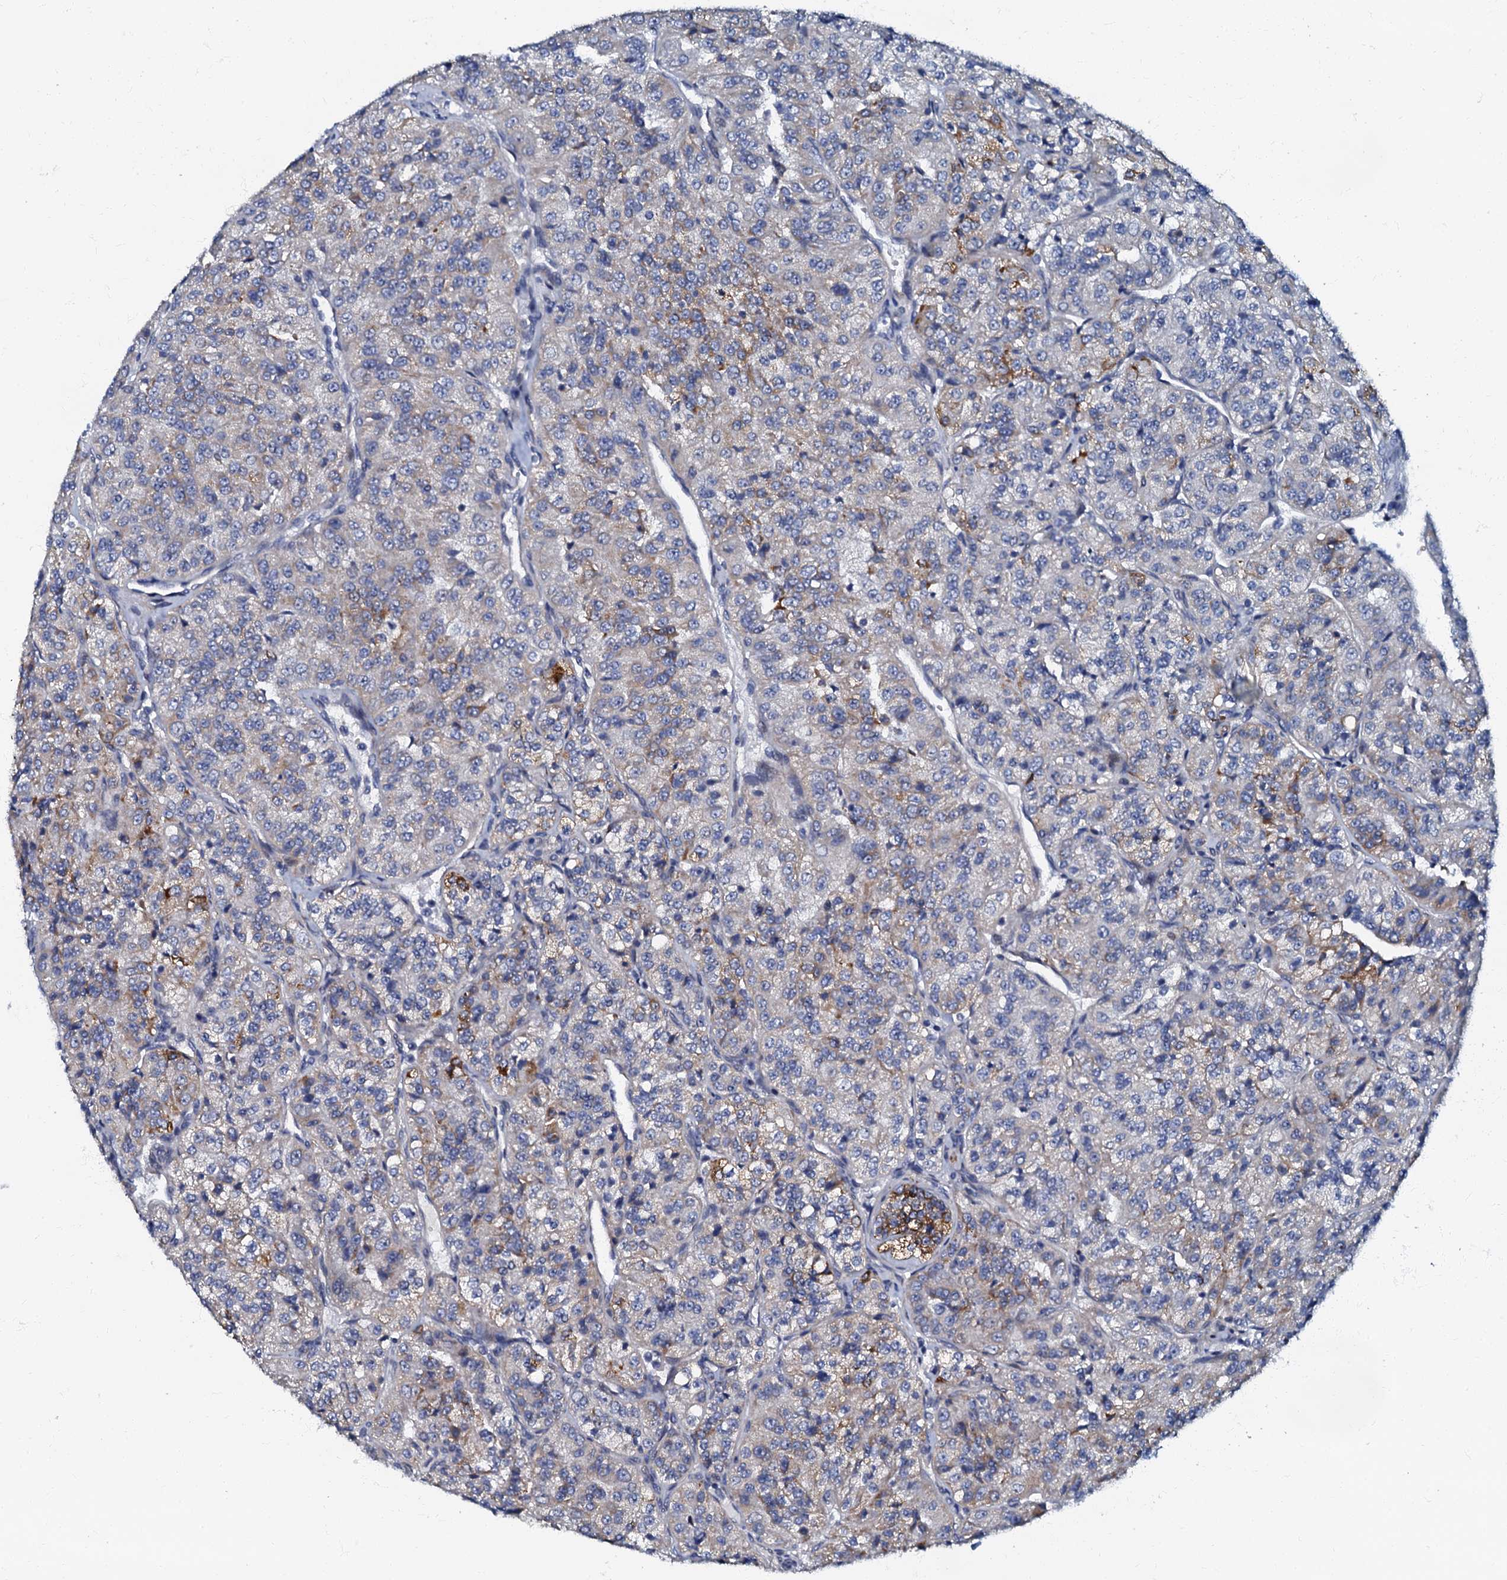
{"staining": {"intensity": "moderate", "quantity": "<25%", "location": "cytoplasmic/membranous"}, "tissue": "renal cancer", "cell_type": "Tumor cells", "image_type": "cancer", "snomed": [{"axis": "morphology", "description": "Adenocarcinoma, NOS"}, {"axis": "topography", "description": "Kidney"}], "caption": "Immunohistochemical staining of renal adenocarcinoma demonstrates moderate cytoplasmic/membranous protein staining in approximately <25% of tumor cells. Nuclei are stained in blue.", "gene": "OLAH", "patient": {"sex": "female", "age": 63}}